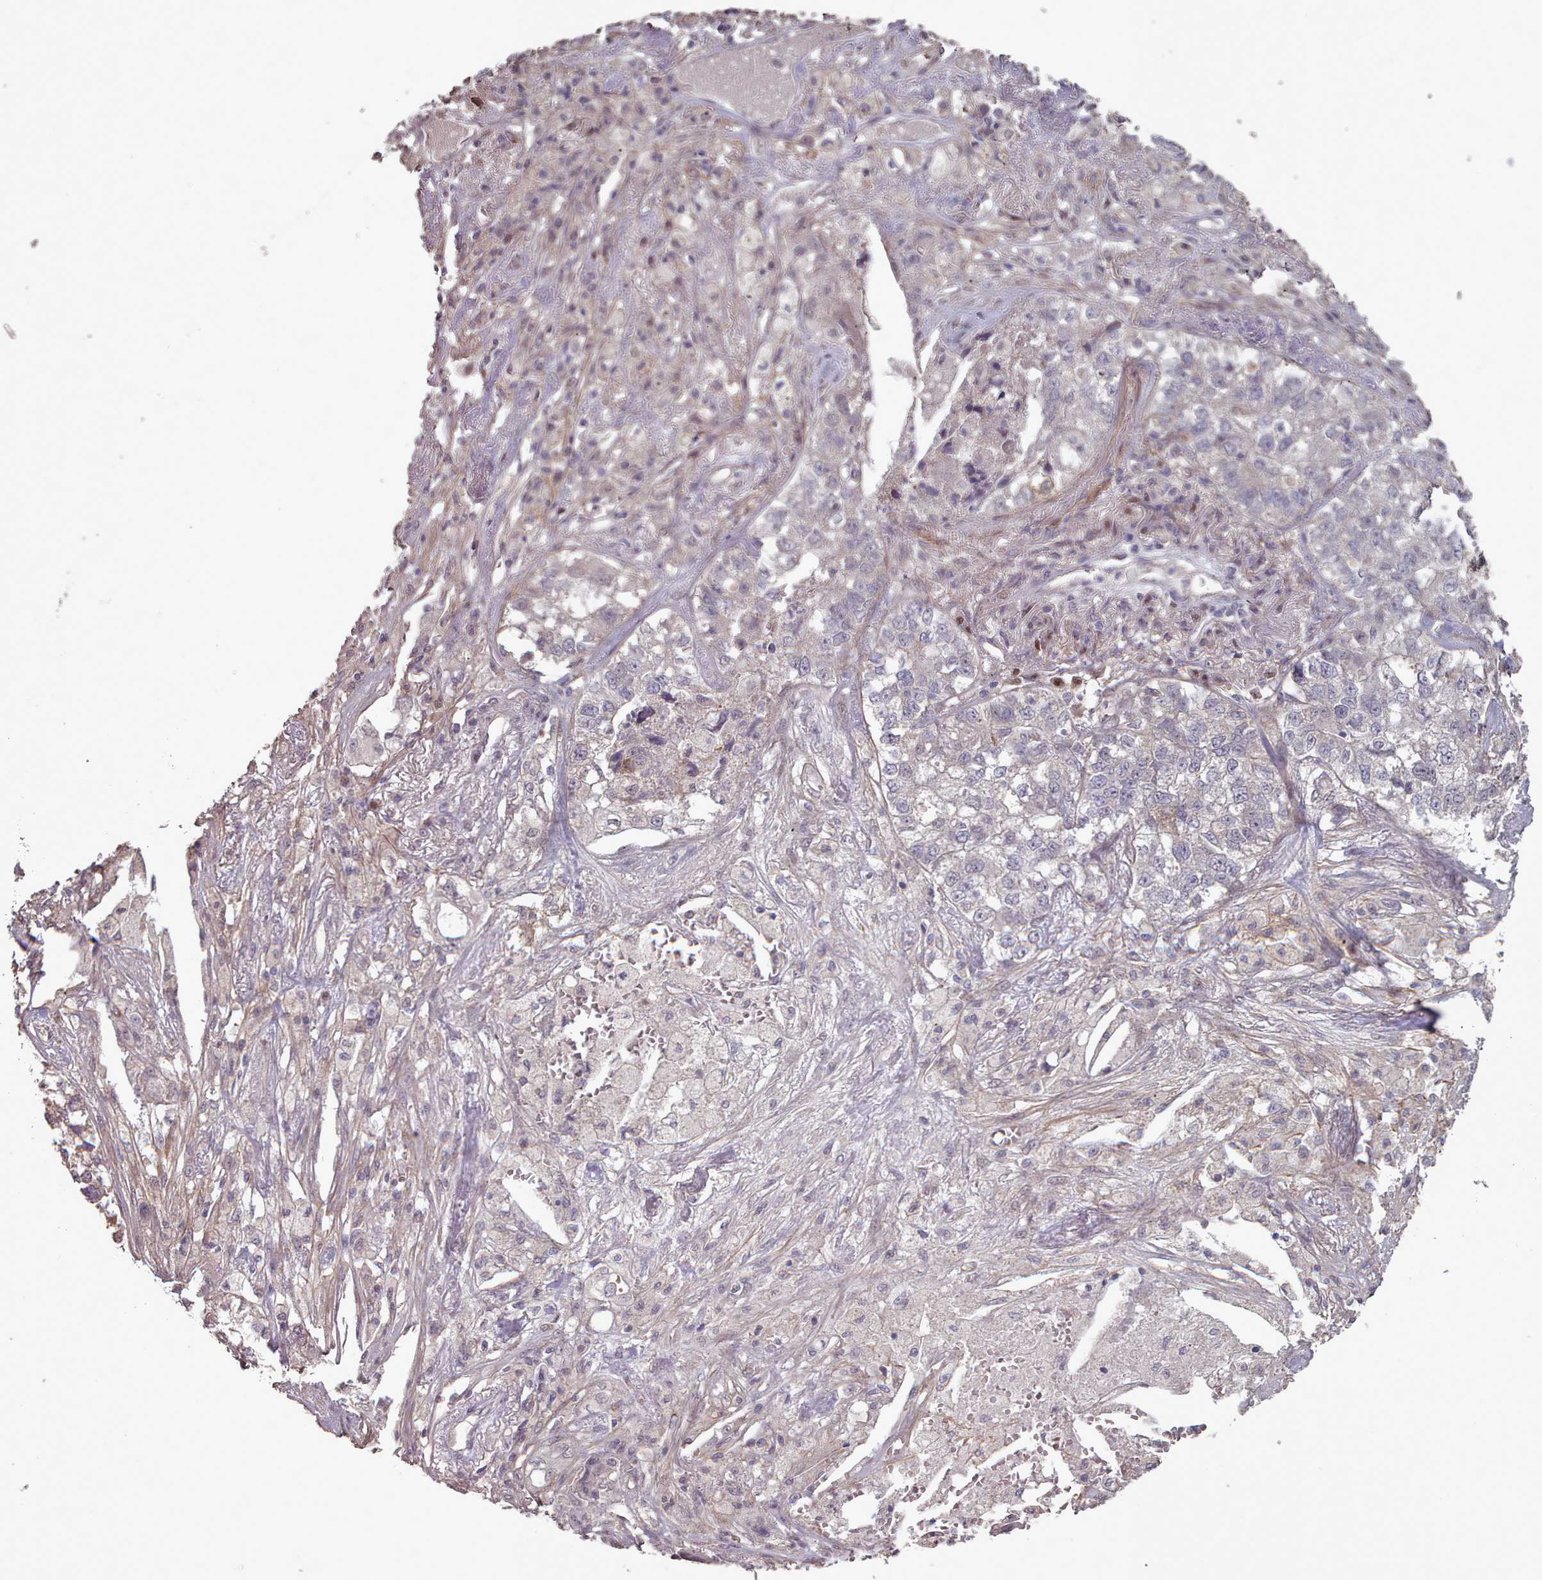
{"staining": {"intensity": "negative", "quantity": "none", "location": "none"}, "tissue": "lung cancer", "cell_type": "Tumor cells", "image_type": "cancer", "snomed": [{"axis": "morphology", "description": "Adenocarcinoma, NOS"}, {"axis": "topography", "description": "Lung"}], "caption": "Photomicrograph shows no significant protein positivity in tumor cells of adenocarcinoma (lung).", "gene": "ERCC6L", "patient": {"sex": "male", "age": 49}}